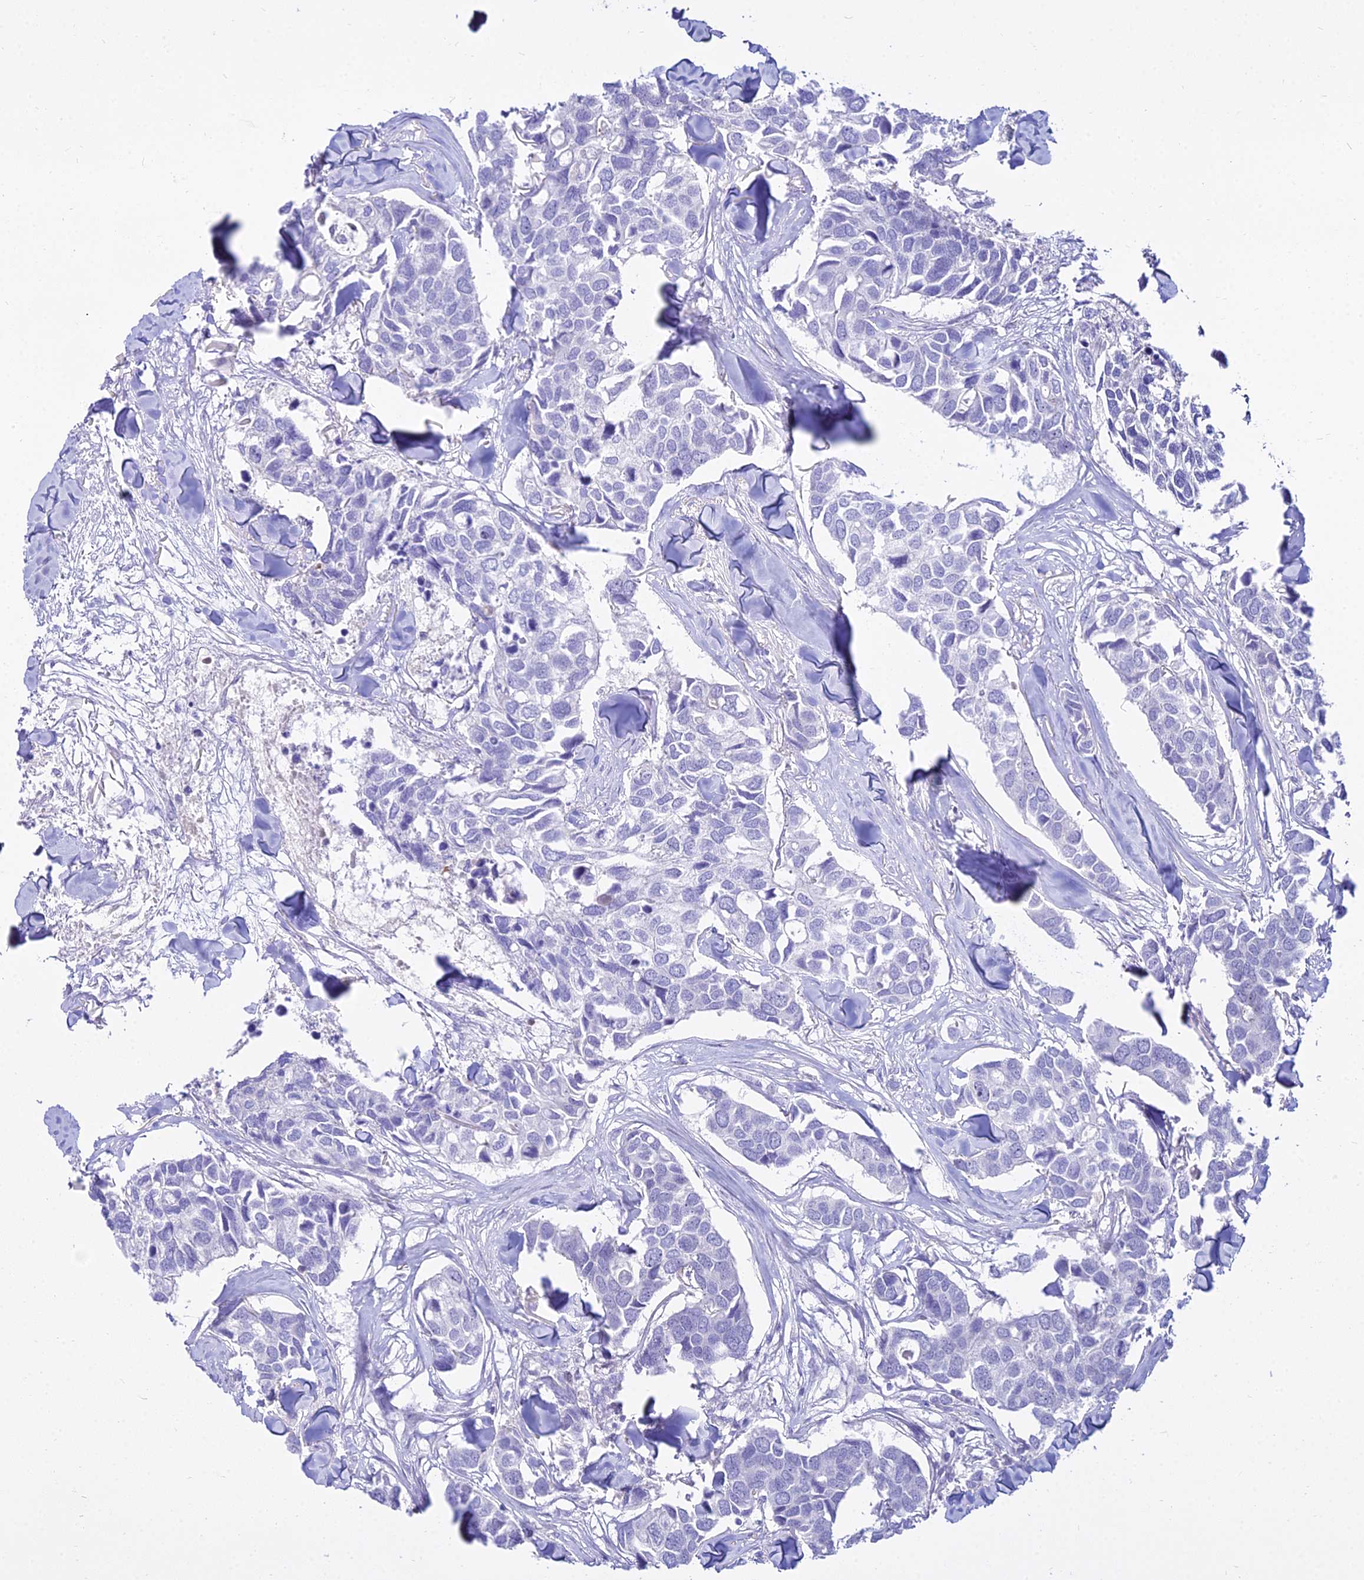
{"staining": {"intensity": "negative", "quantity": "none", "location": "none"}, "tissue": "breast cancer", "cell_type": "Tumor cells", "image_type": "cancer", "snomed": [{"axis": "morphology", "description": "Duct carcinoma"}, {"axis": "topography", "description": "Breast"}], "caption": "IHC micrograph of human breast cancer (invasive ductal carcinoma) stained for a protein (brown), which displays no positivity in tumor cells.", "gene": "DLX1", "patient": {"sex": "female", "age": 83}}